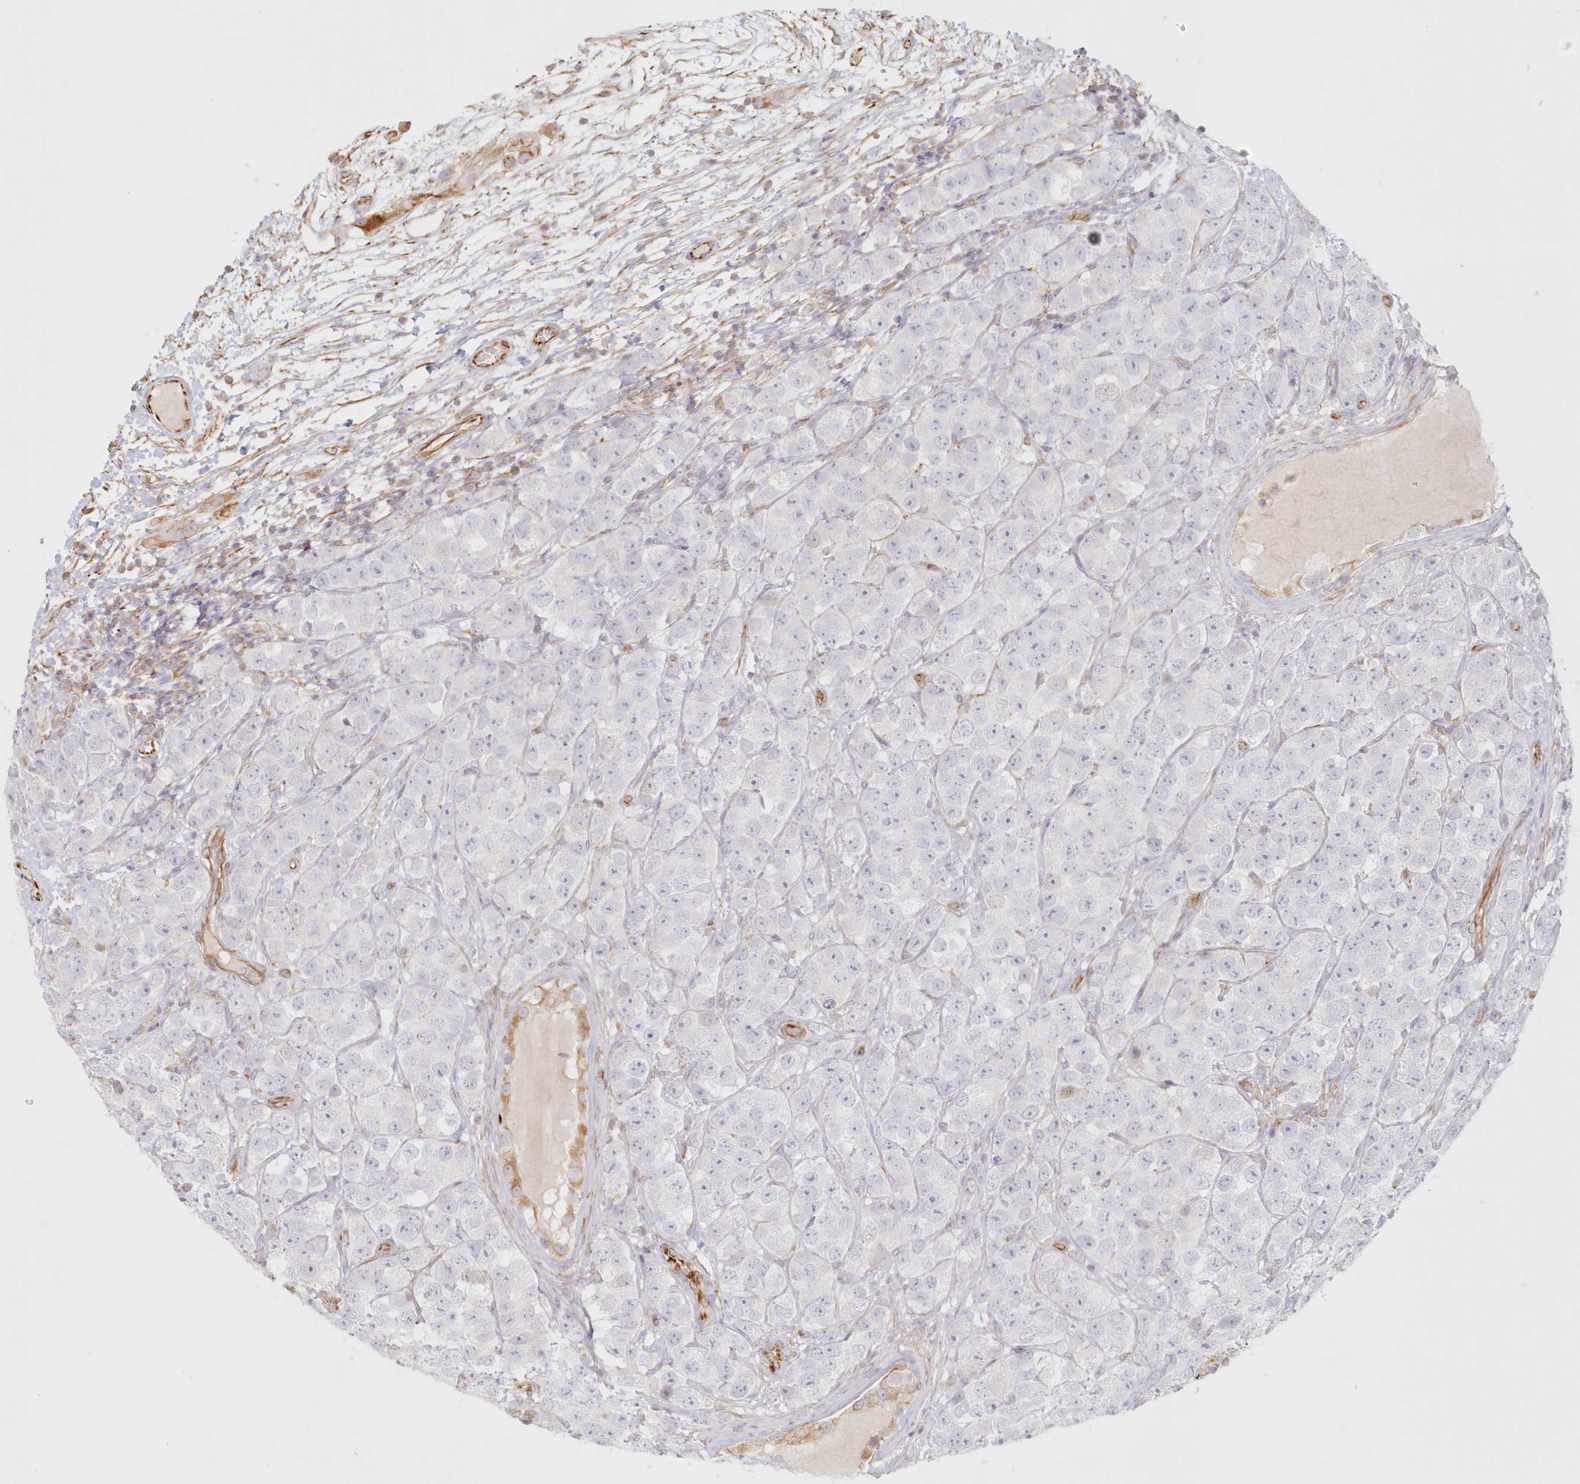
{"staining": {"intensity": "negative", "quantity": "none", "location": "none"}, "tissue": "testis cancer", "cell_type": "Tumor cells", "image_type": "cancer", "snomed": [{"axis": "morphology", "description": "Seminoma, NOS"}, {"axis": "topography", "description": "Testis"}], "caption": "Immunohistochemistry photomicrograph of human testis cancer (seminoma) stained for a protein (brown), which demonstrates no expression in tumor cells.", "gene": "DMRTB1", "patient": {"sex": "male", "age": 28}}